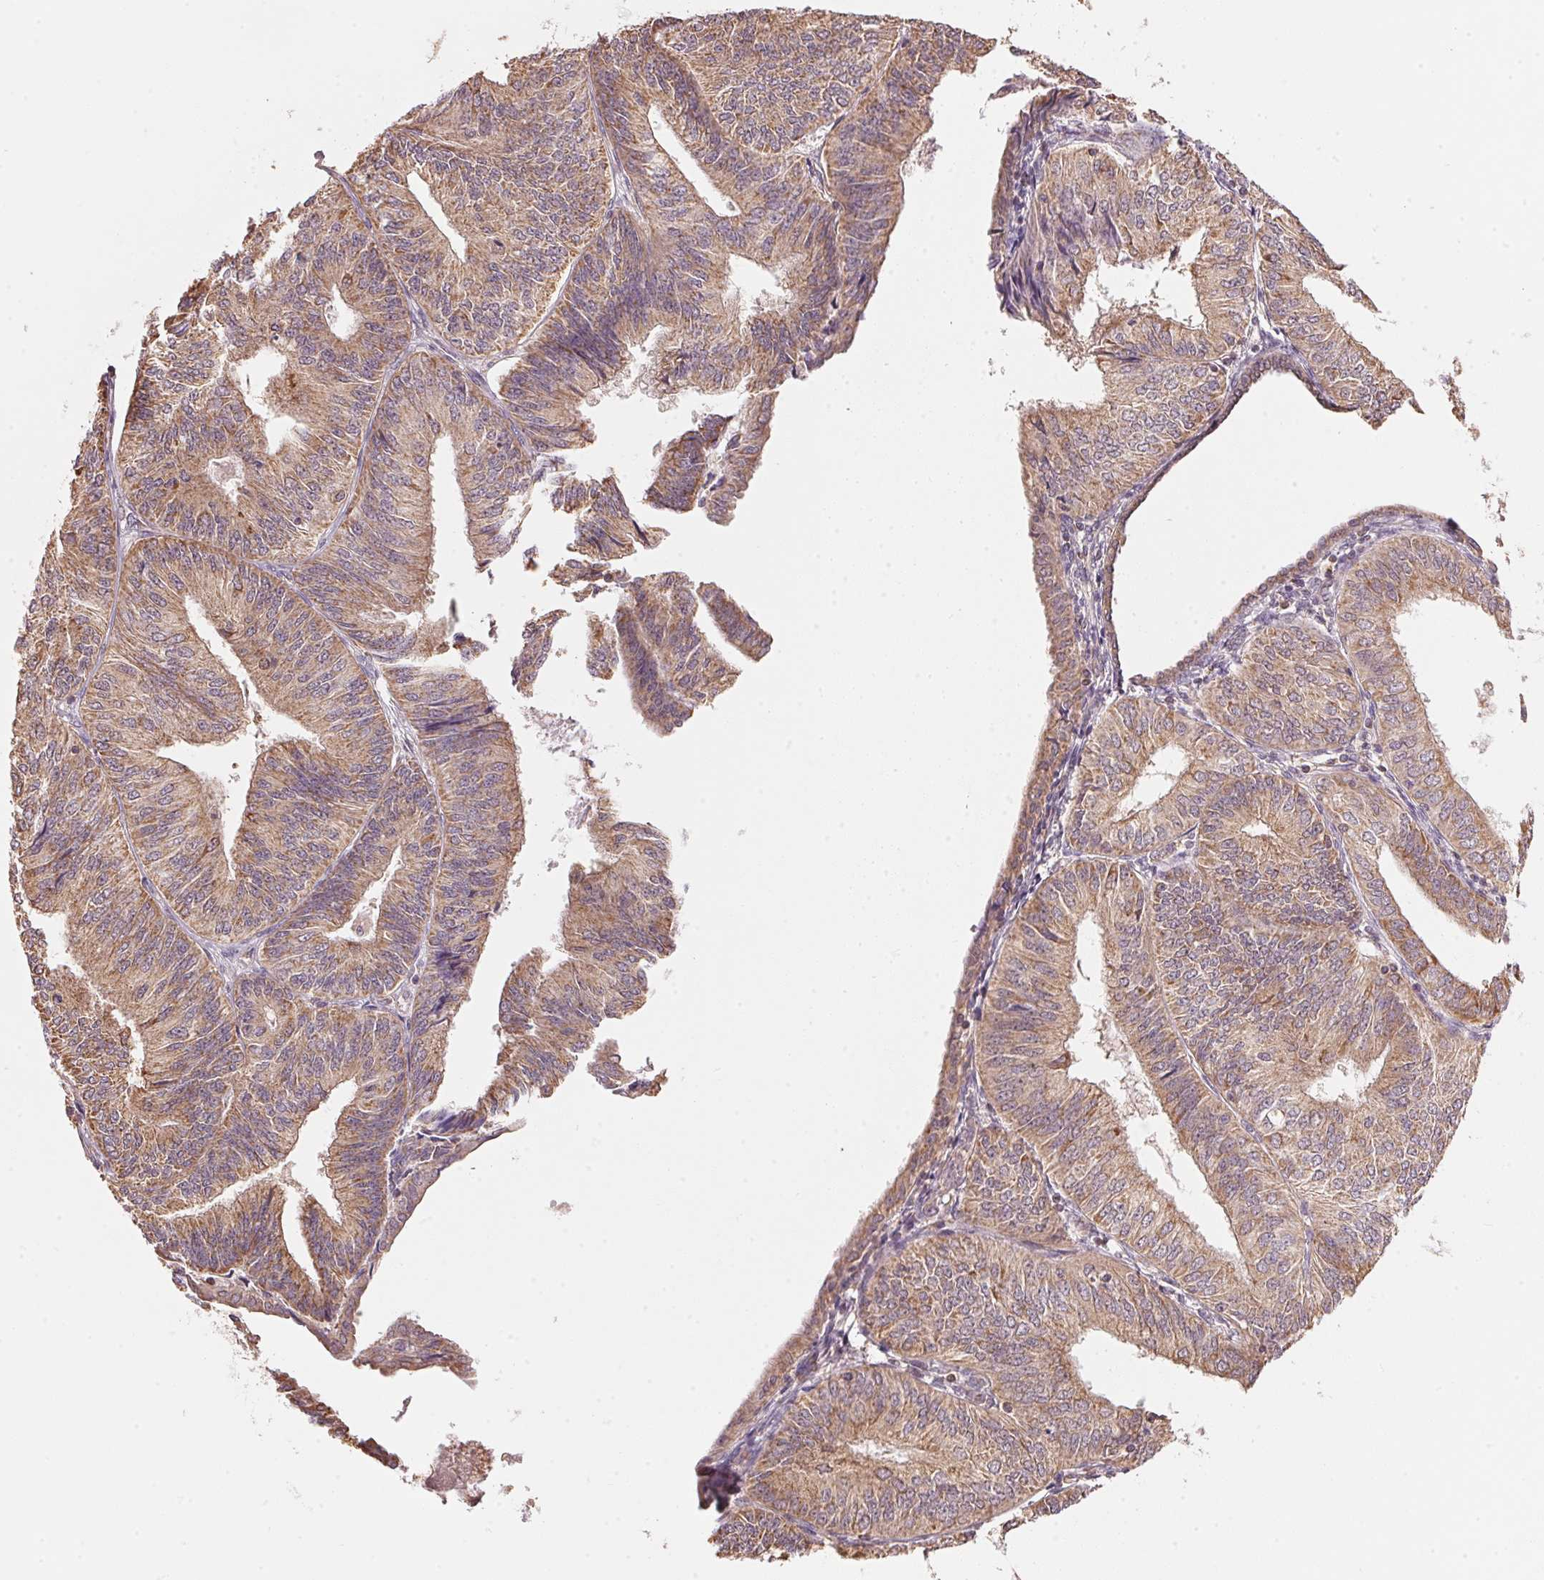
{"staining": {"intensity": "moderate", "quantity": ">75%", "location": "cytoplasmic/membranous"}, "tissue": "endometrial cancer", "cell_type": "Tumor cells", "image_type": "cancer", "snomed": [{"axis": "morphology", "description": "Adenocarcinoma, NOS"}, {"axis": "topography", "description": "Endometrium"}], "caption": "Immunohistochemical staining of adenocarcinoma (endometrial) reveals moderate cytoplasmic/membranous protein staining in approximately >75% of tumor cells.", "gene": "ARHGAP6", "patient": {"sex": "female", "age": 58}}